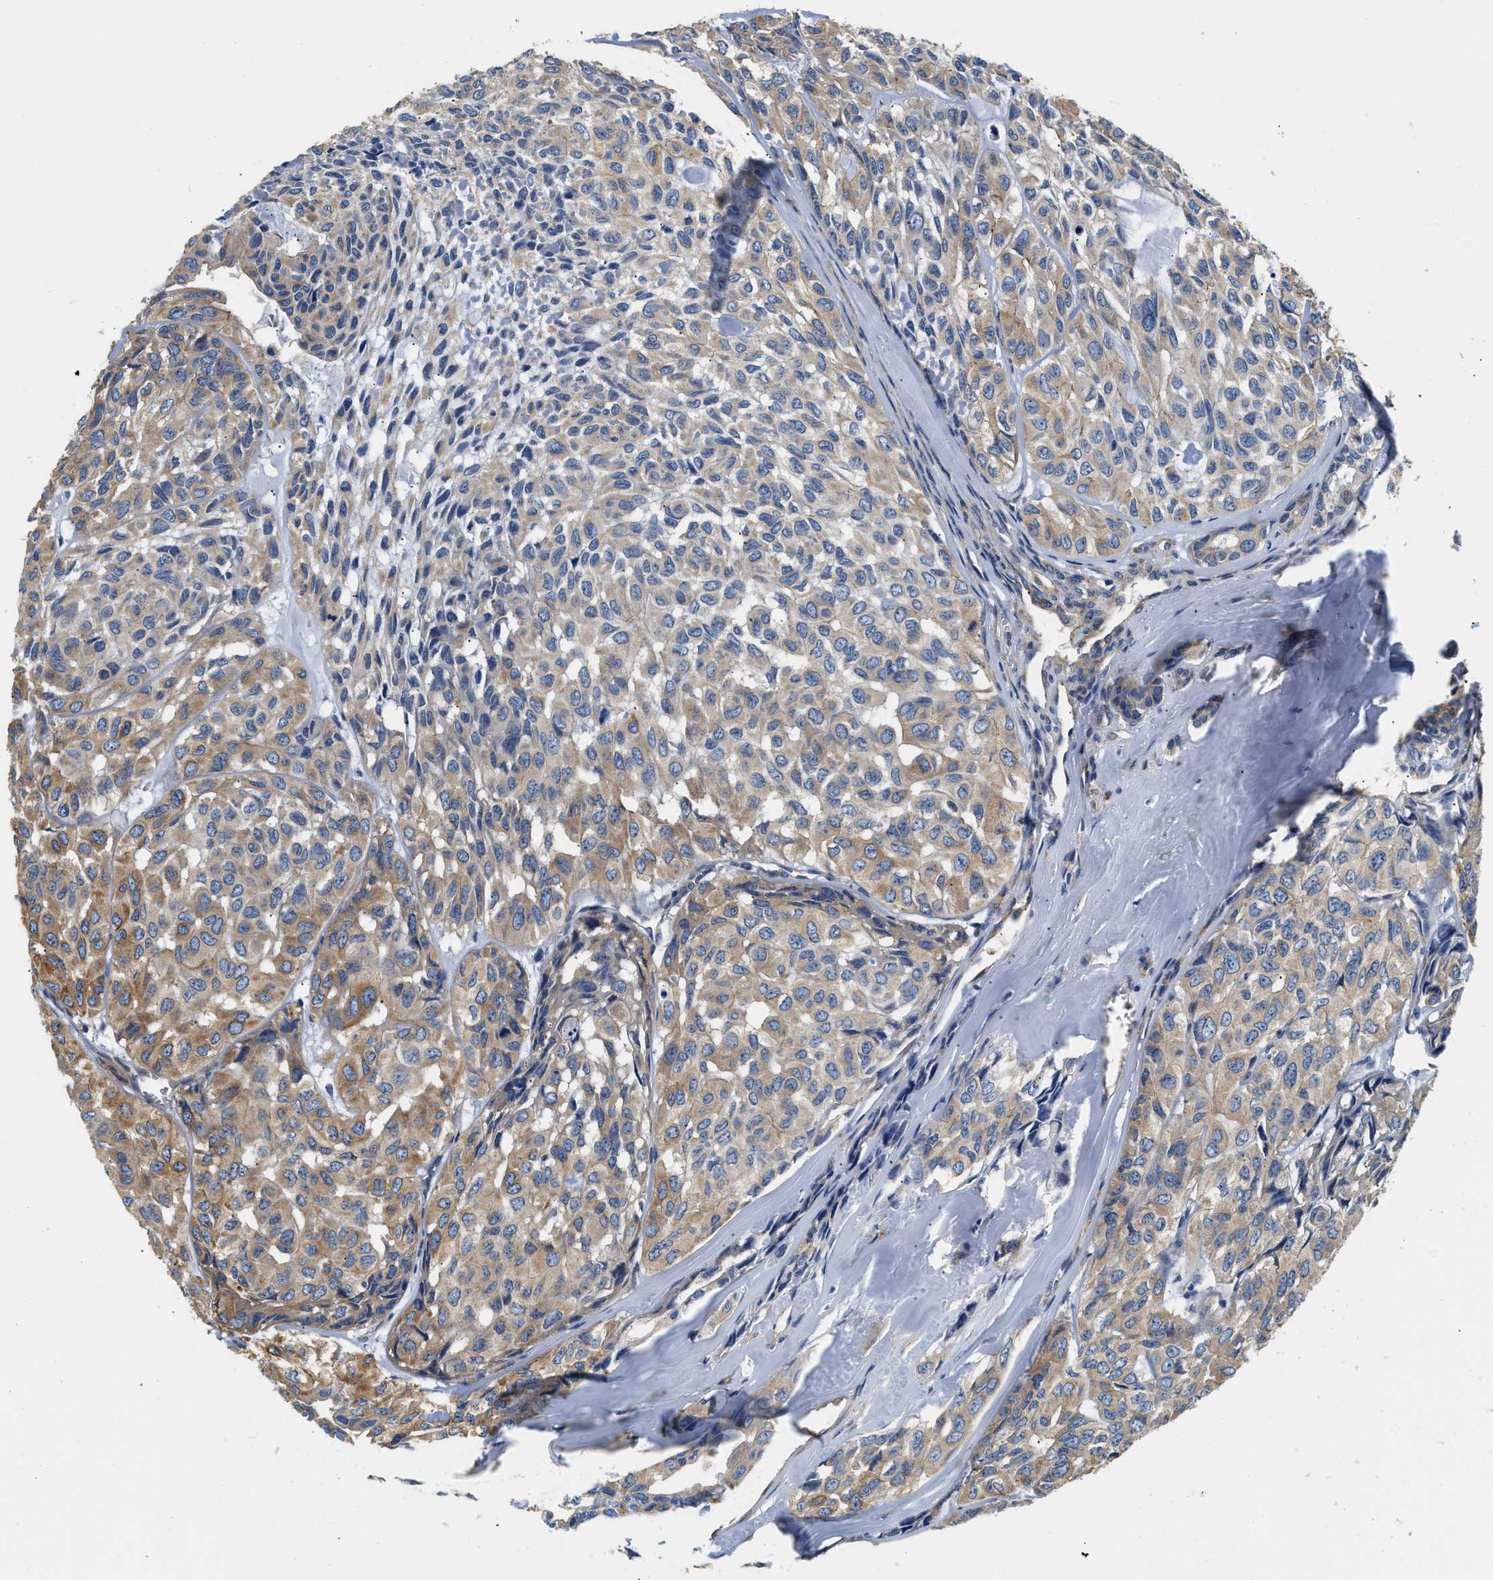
{"staining": {"intensity": "moderate", "quantity": "25%-75%", "location": "cytoplasmic/membranous"}, "tissue": "head and neck cancer", "cell_type": "Tumor cells", "image_type": "cancer", "snomed": [{"axis": "morphology", "description": "Adenocarcinoma, NOS"}, {"axis": "topography", "description": "Salivary gland, NOS"}, {"axis": "topography", "description": "Head-Neck"}], "caption": "DAB immunohistochemical staining of head and neck adenocarcinoma exhibits moderate cytoplasmic/membranous protein expression in about 25%-75% of tumor cells. (Stains: DAB in brown, nuclei in blue, Microscopy: brightfield microscopy at high magnification).", "gene": "CSDE1", "patient": {"sex": "female", "age": 76}}